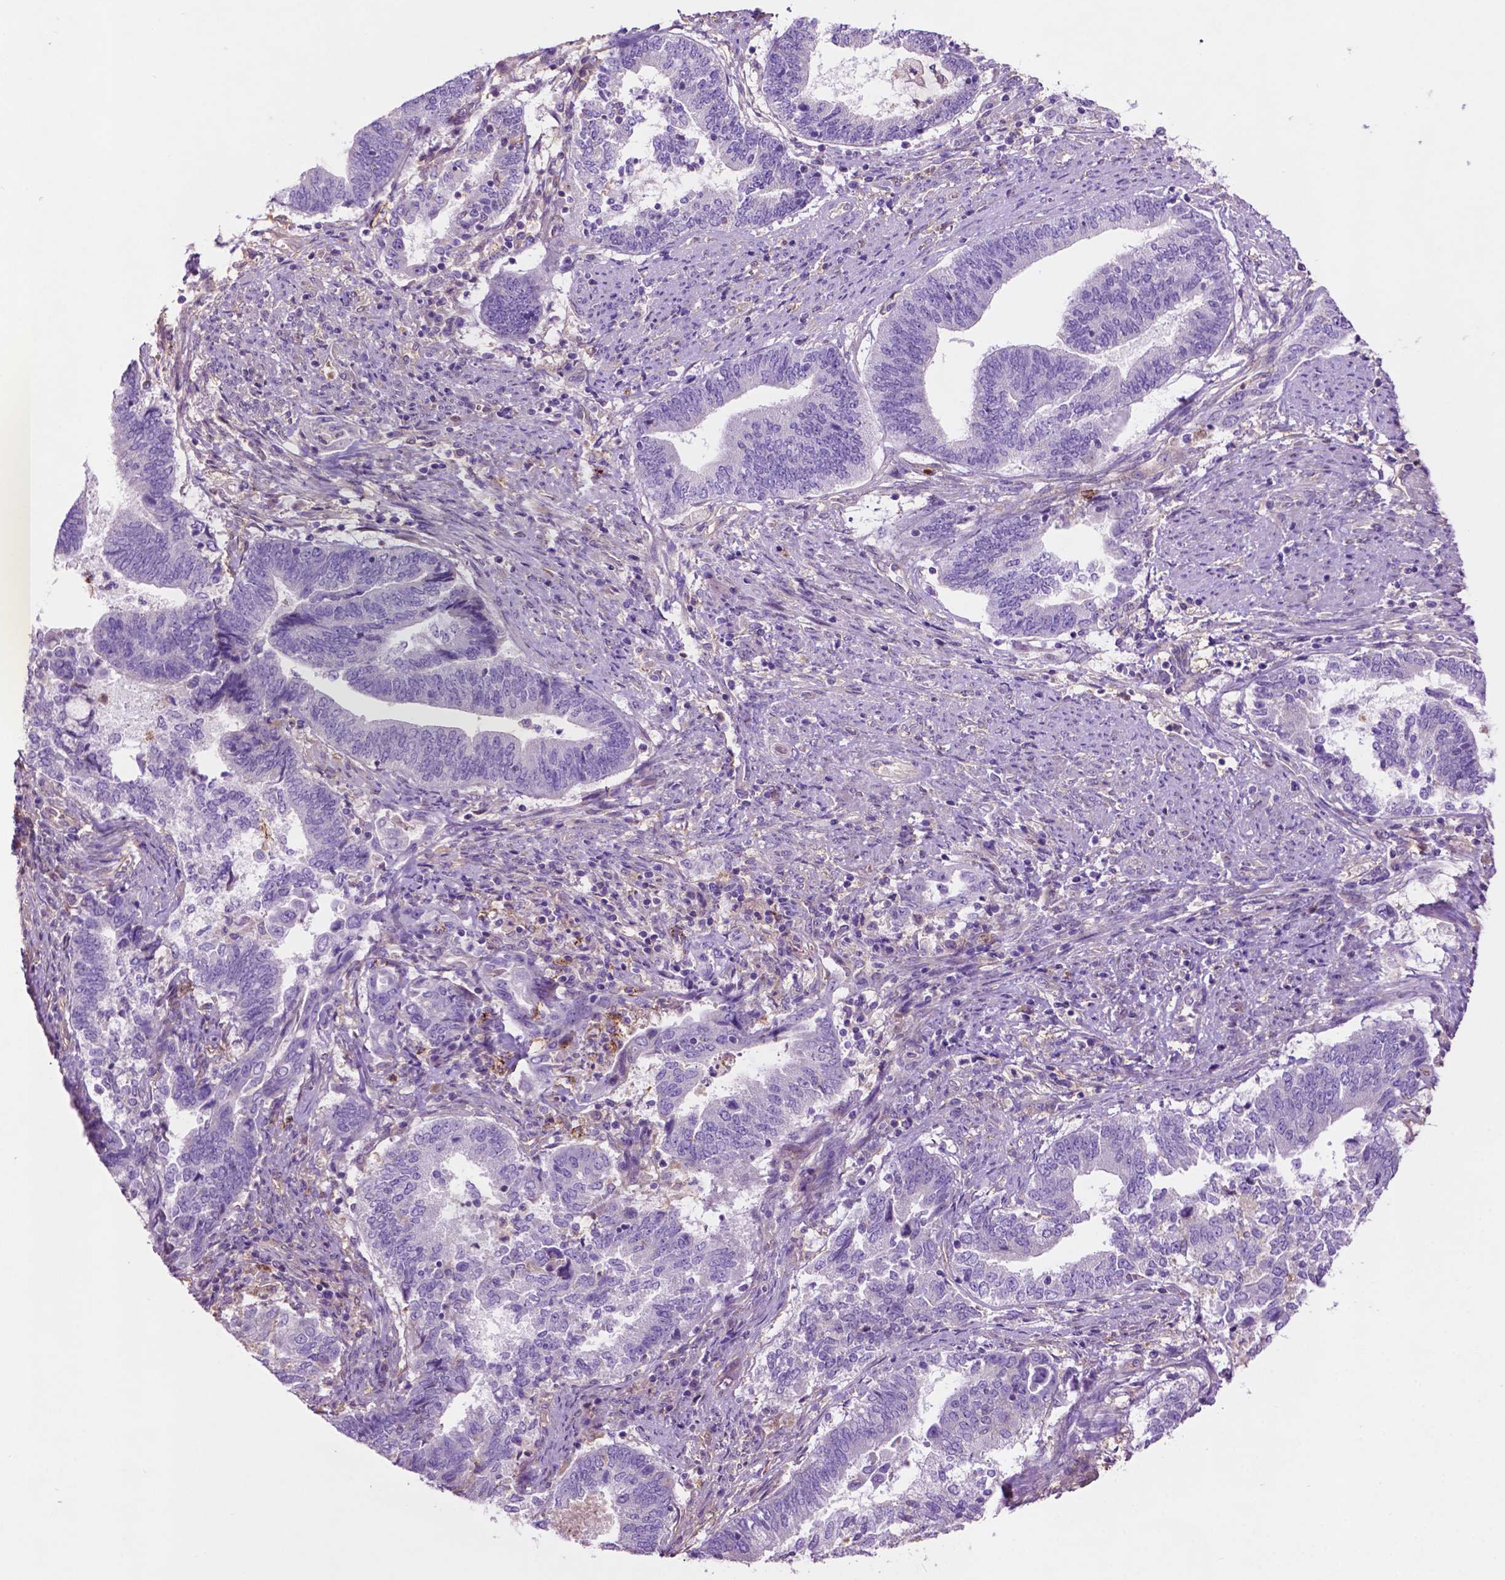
{"staining": {"intensity": "negative", "quantity": "none", "location": "none"}, "tissue": "endometrial cancer", "cell_type": "Tumor cells", "image_type": "cancer", "snomed": [{"axis": "morphology", "description": "Adenocarcinoma, NOS"}, {"axis": "topography", "description": "Endometrium"}], "caption": "A high-resolution photomicrograph shows immunohistochemistry (IHC) staining of endometrial cancer (adenocarcinoma), which shows no significant positivity in tumor cells.", "gene": "GDPD5", "patient": {"sex": "female", "age": 65}}